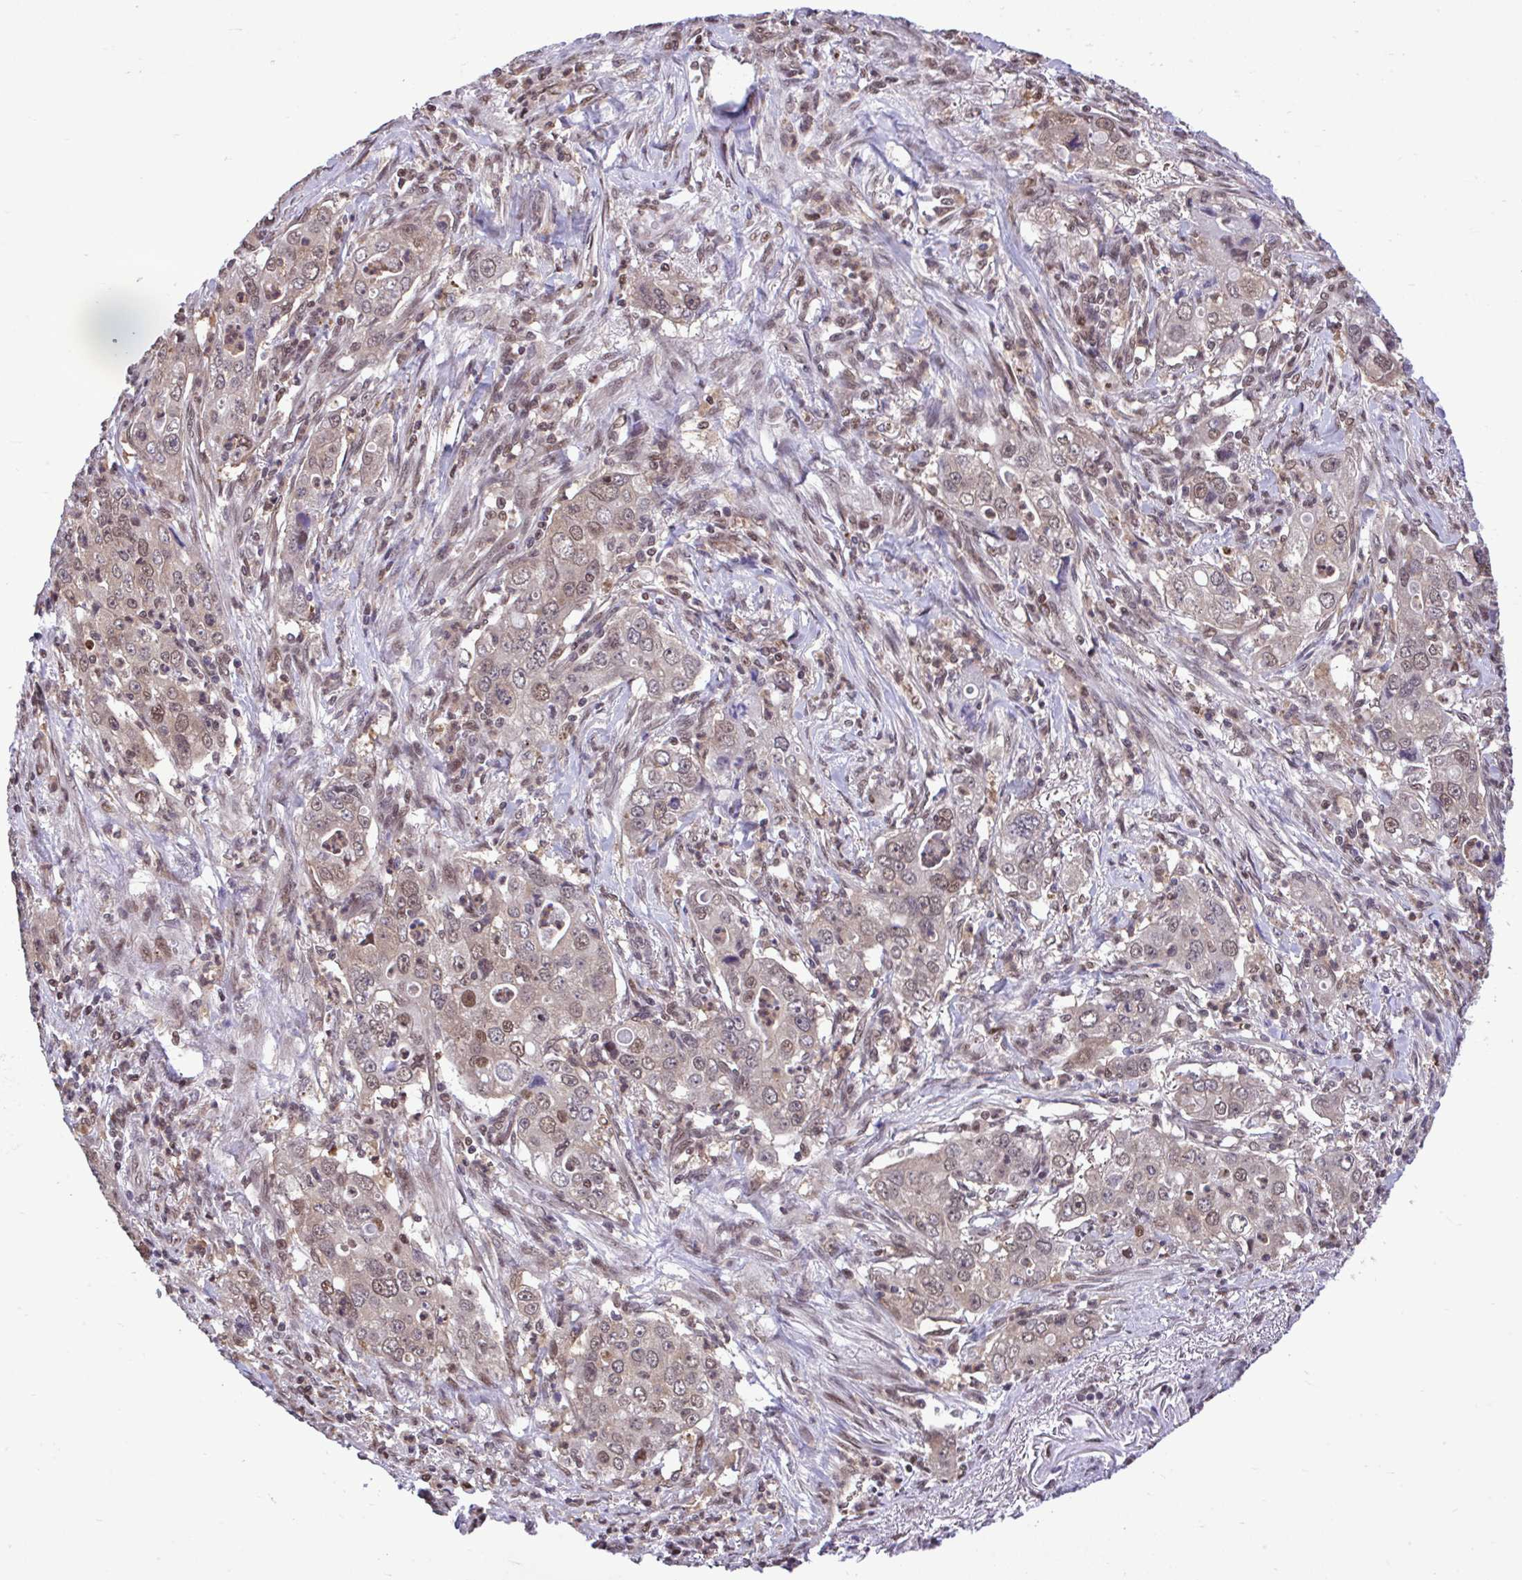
{"staining": {"intensity": "weak", "quantity": "<25%", "location": "nuclear"}, "tissue": "stomach cancer", "cell_type": "Tumor cells", "image_type": "cancer", "snomed": [{"axis": "morphology", "description": "Adenocarcinoma, NOS"}, {"axis": "topography", "description": "Stomach, upper"}], "caption": "A histopathology image of stomach cancer (adenocarcinoma) stained for a protein displays no brown staining in tumor cells.", "gene": "GLIS3", "patient": {"sex": "male", "age": 75}}